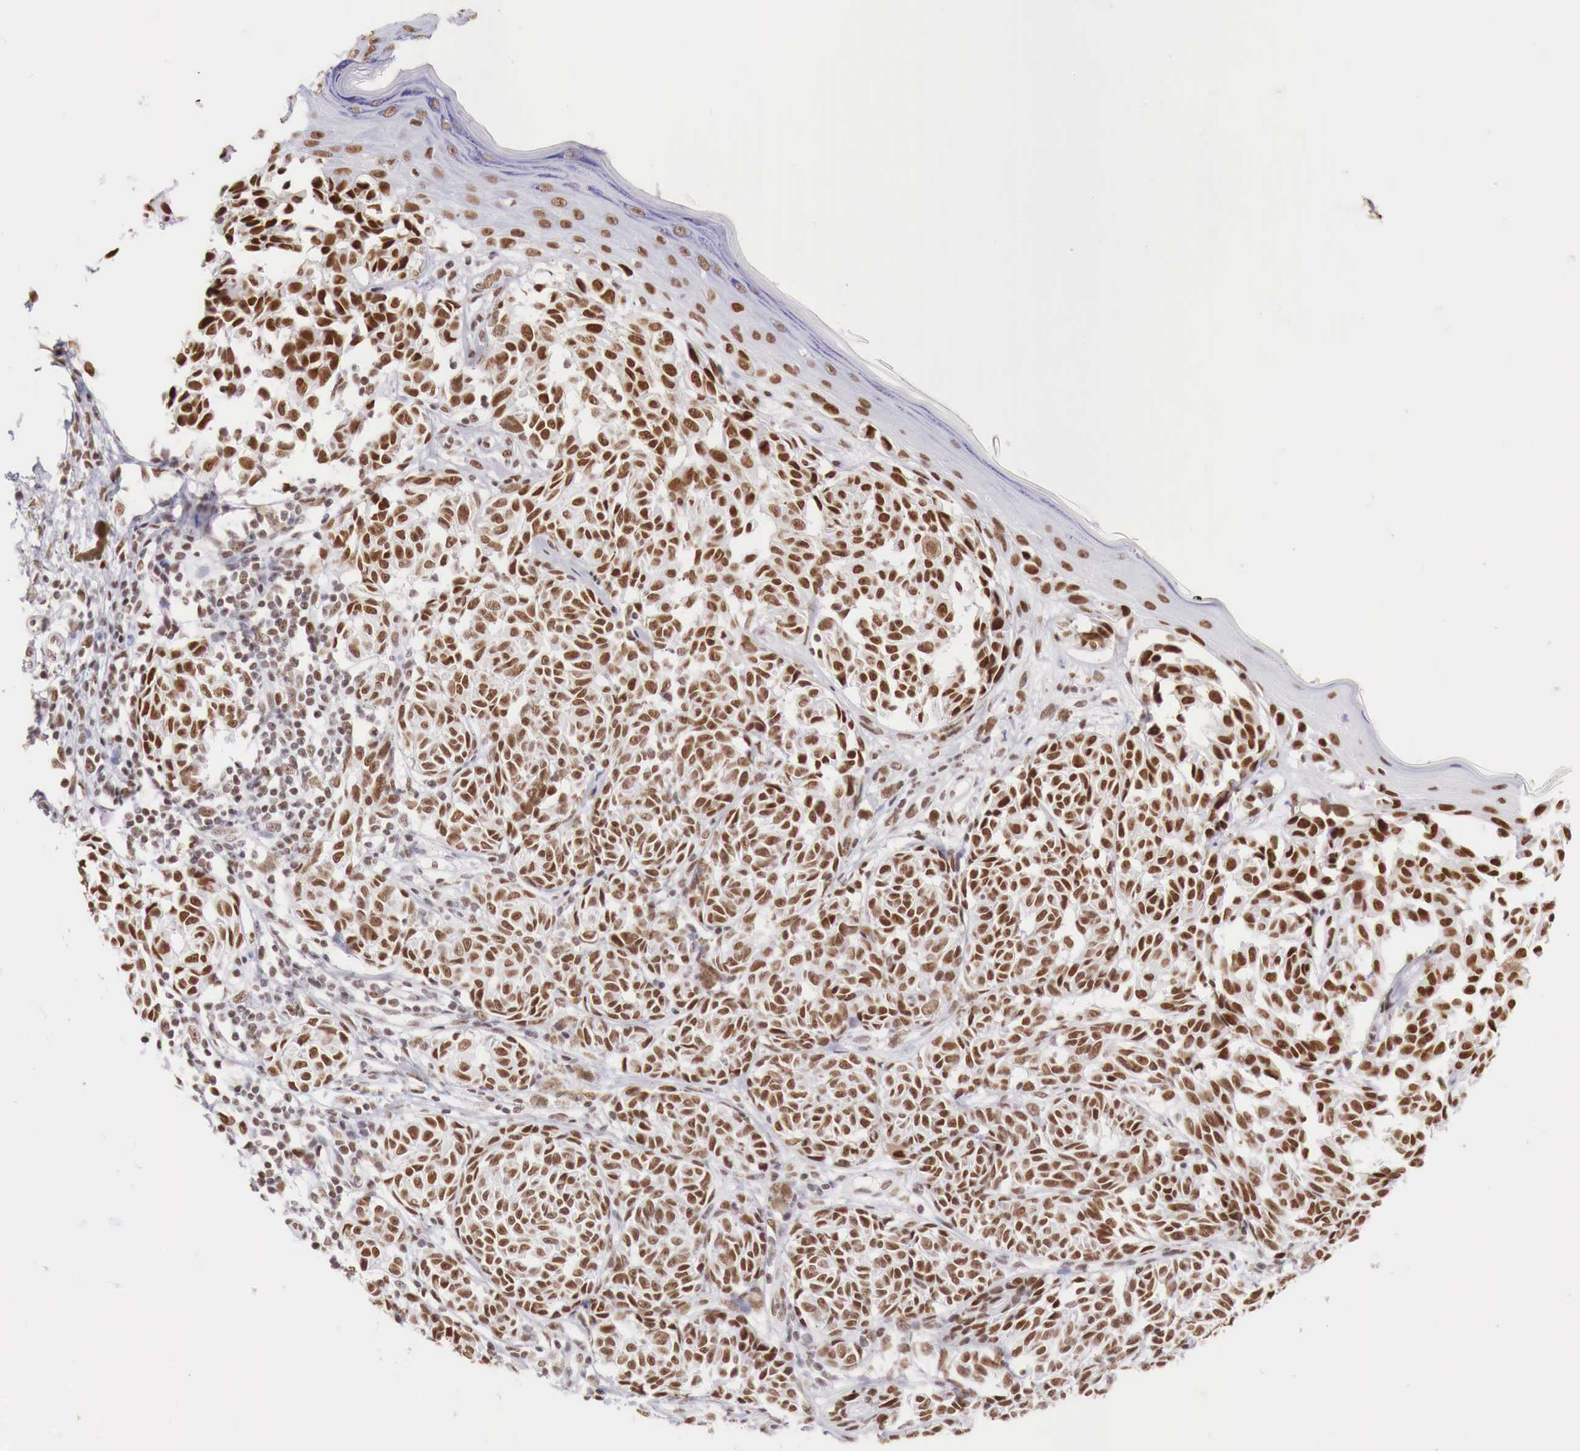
{"staining": {"intensity": "moderate", "quantity": ">75%", "location": "nuclear"}, "tissue": "melanoma", "cell_type": "Tumor cells", "image_type": "cancer", "snomed": [{"axis": "morphology", "description": "Malignant melanoma, NOS"}, {"axis": "topography", "description": "Skin"}], "caption": "Human malignant melanoma stained for a protein (brown) reveals moderate nuclear positive expression in about >75% of tumor cells.", "gene": "PHF14", "patient": {"sex": "male", "age": 49}}